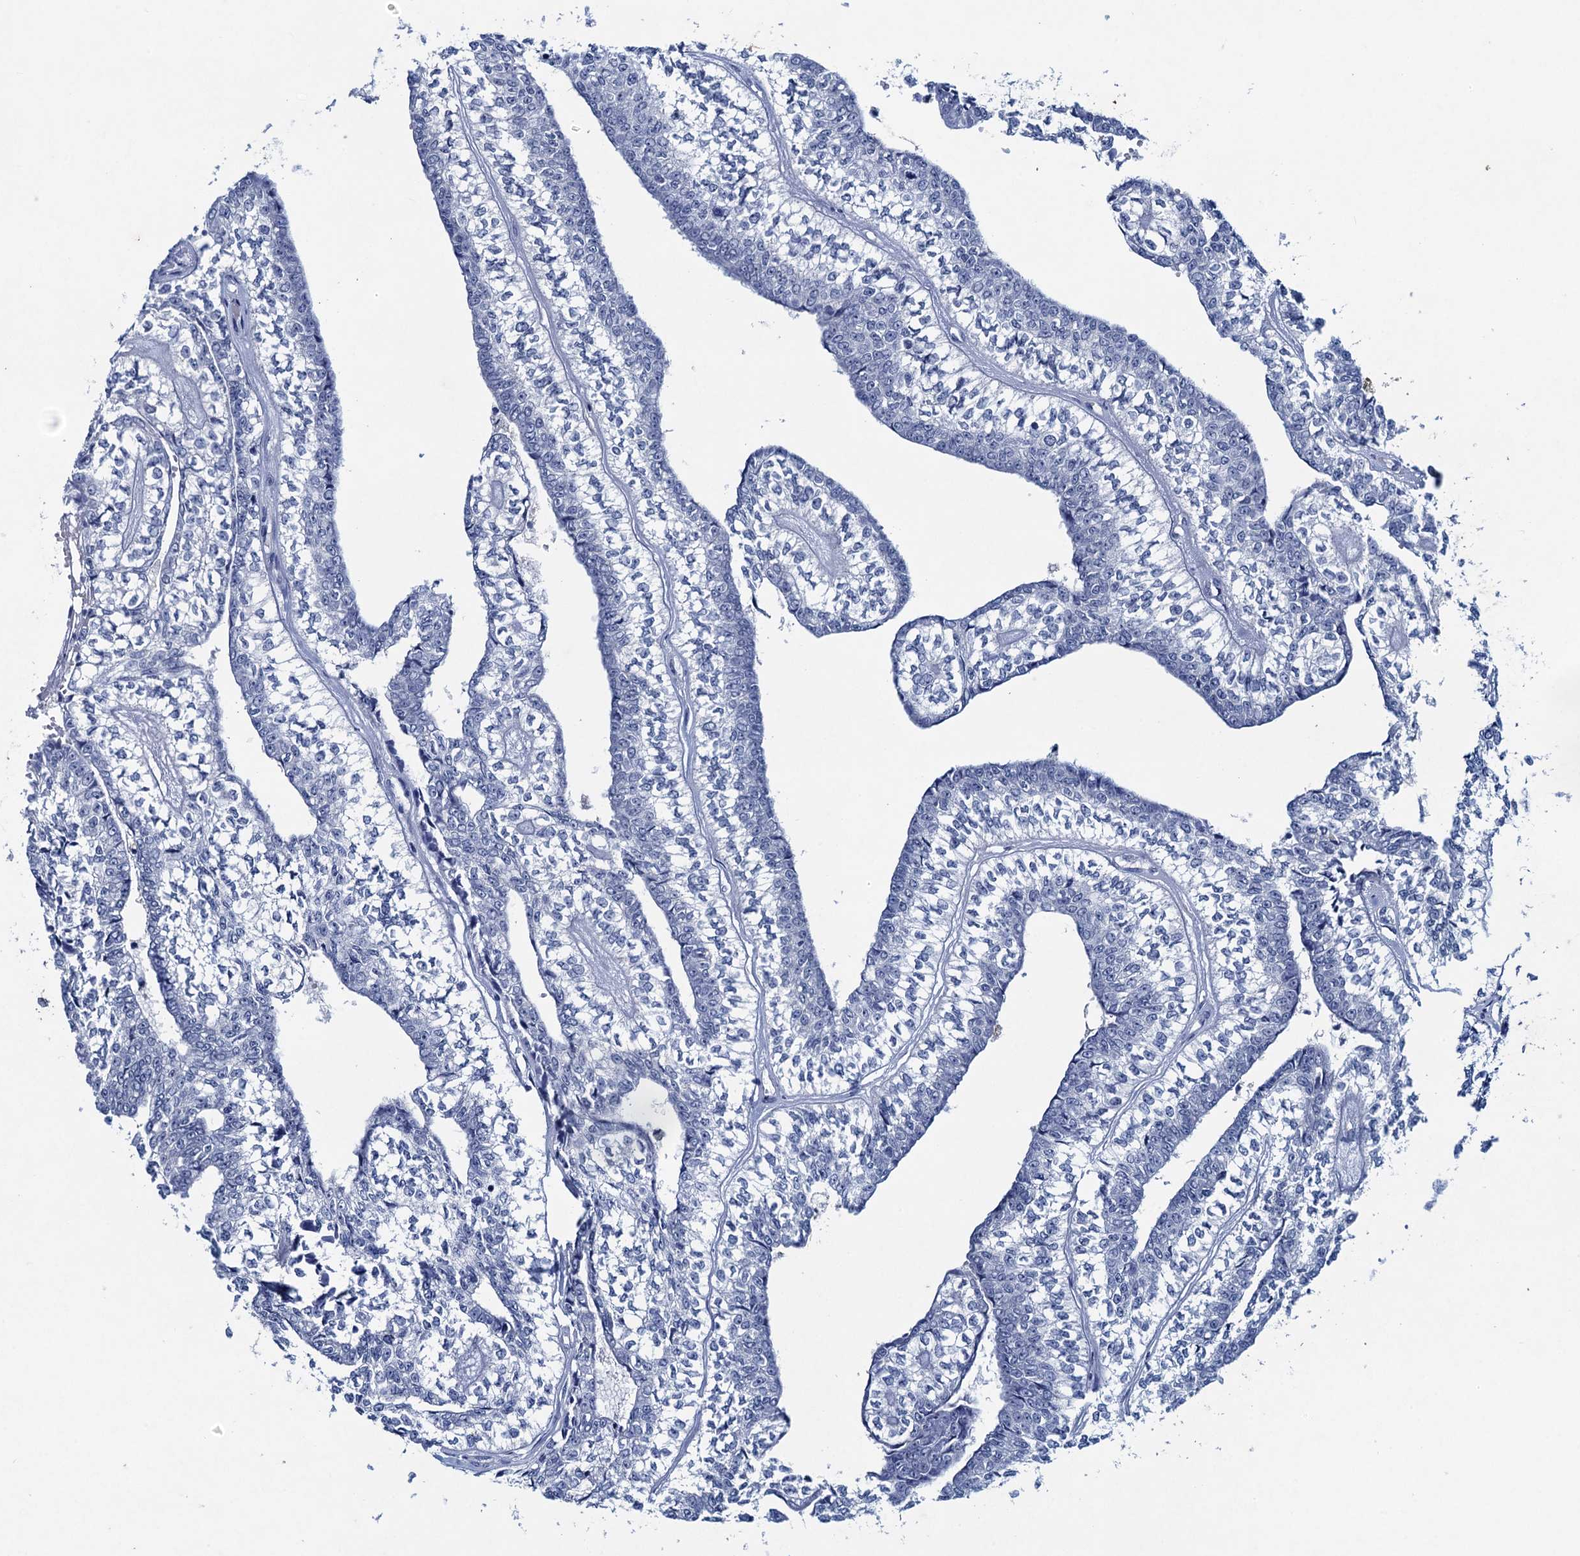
{"staining": {"intensity": "negative", "quantity": "none", "location": "none"}, "tissue": "head and neck cancer", "cell_type": "Tumor cells", "image_type": "cancer", "snomed": [{"axis": "morphology", "description": "Adenocarcinoma, NOS"}, {"axis": "topography", "description": "Head-Neck"}], "caption": "This is an immunohistochemistry (IHC) image of human head and neck adenocarcinoma. There is no staining in tumor cells.", "gene": "HAPSTR1", "patient": {"sex": "female", "age": 73}}